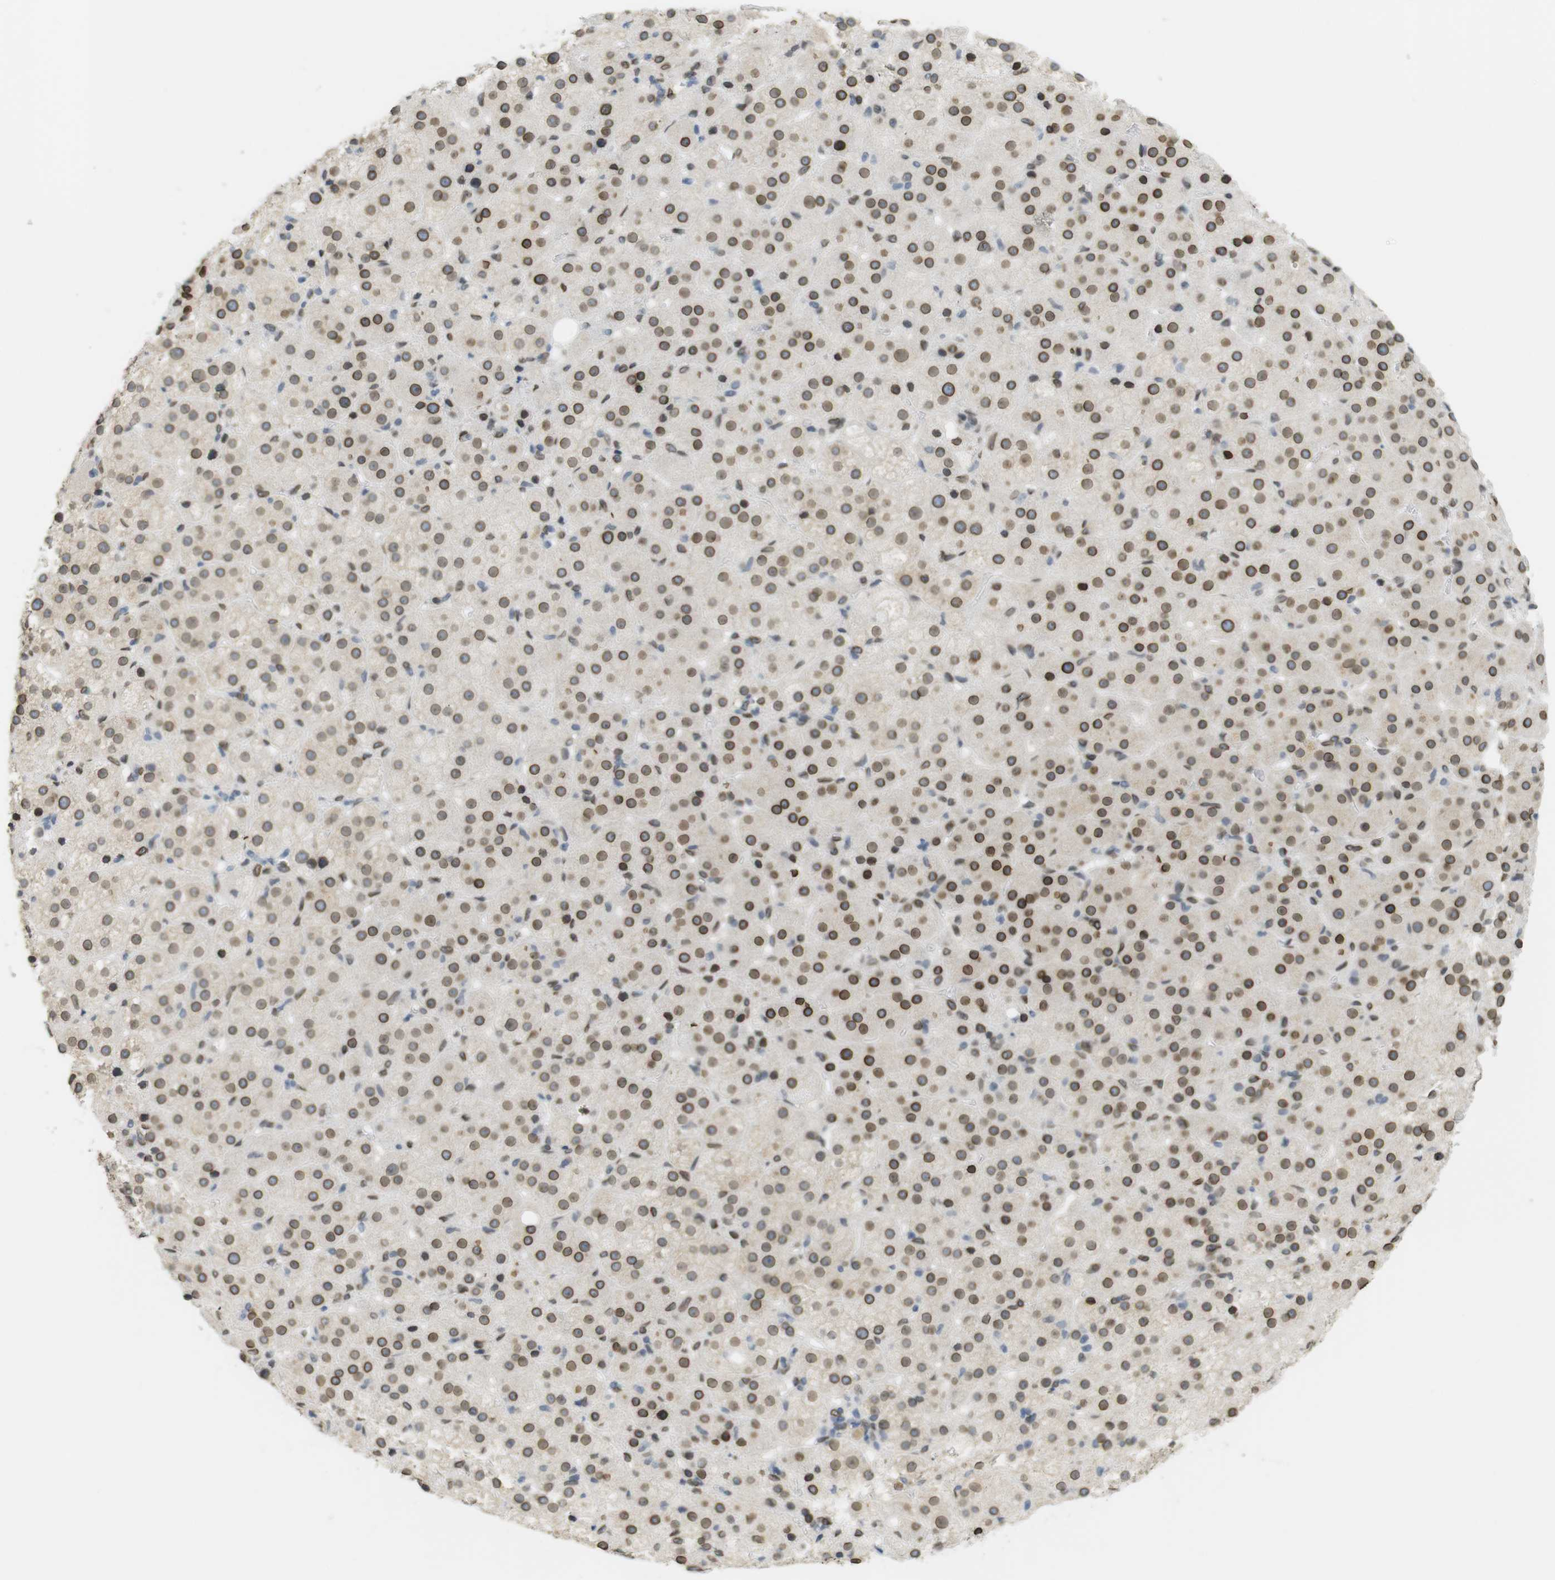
{"staining": {"intensity": "strong", "quantity": ">75%", "location": "cytoplasmic/membranous,nuclear"}, "tissue": "adrenal gland", "cell_type": "Glandular cells", "image_type": "normal", "snomed": [{"axis": "morphology", "description": "Normal tissue, NOS"}, {"axis": "topography", "description": "Adrenal gland"}], "caption": "Immunohistochemical staining of benign adrenal gland displays >75% levels of strong cytoplasmic/membranous,nuclear protein positivity in about >75% of glandular cells. (Stains: DAB (3,3'-diaminobenzidine) in brown, nuclei in blue, Microscopy: brightfield microscopy at high magnification).", "gene": "ARL6IP6", "patient": {"sex": "female", "age": 57}}